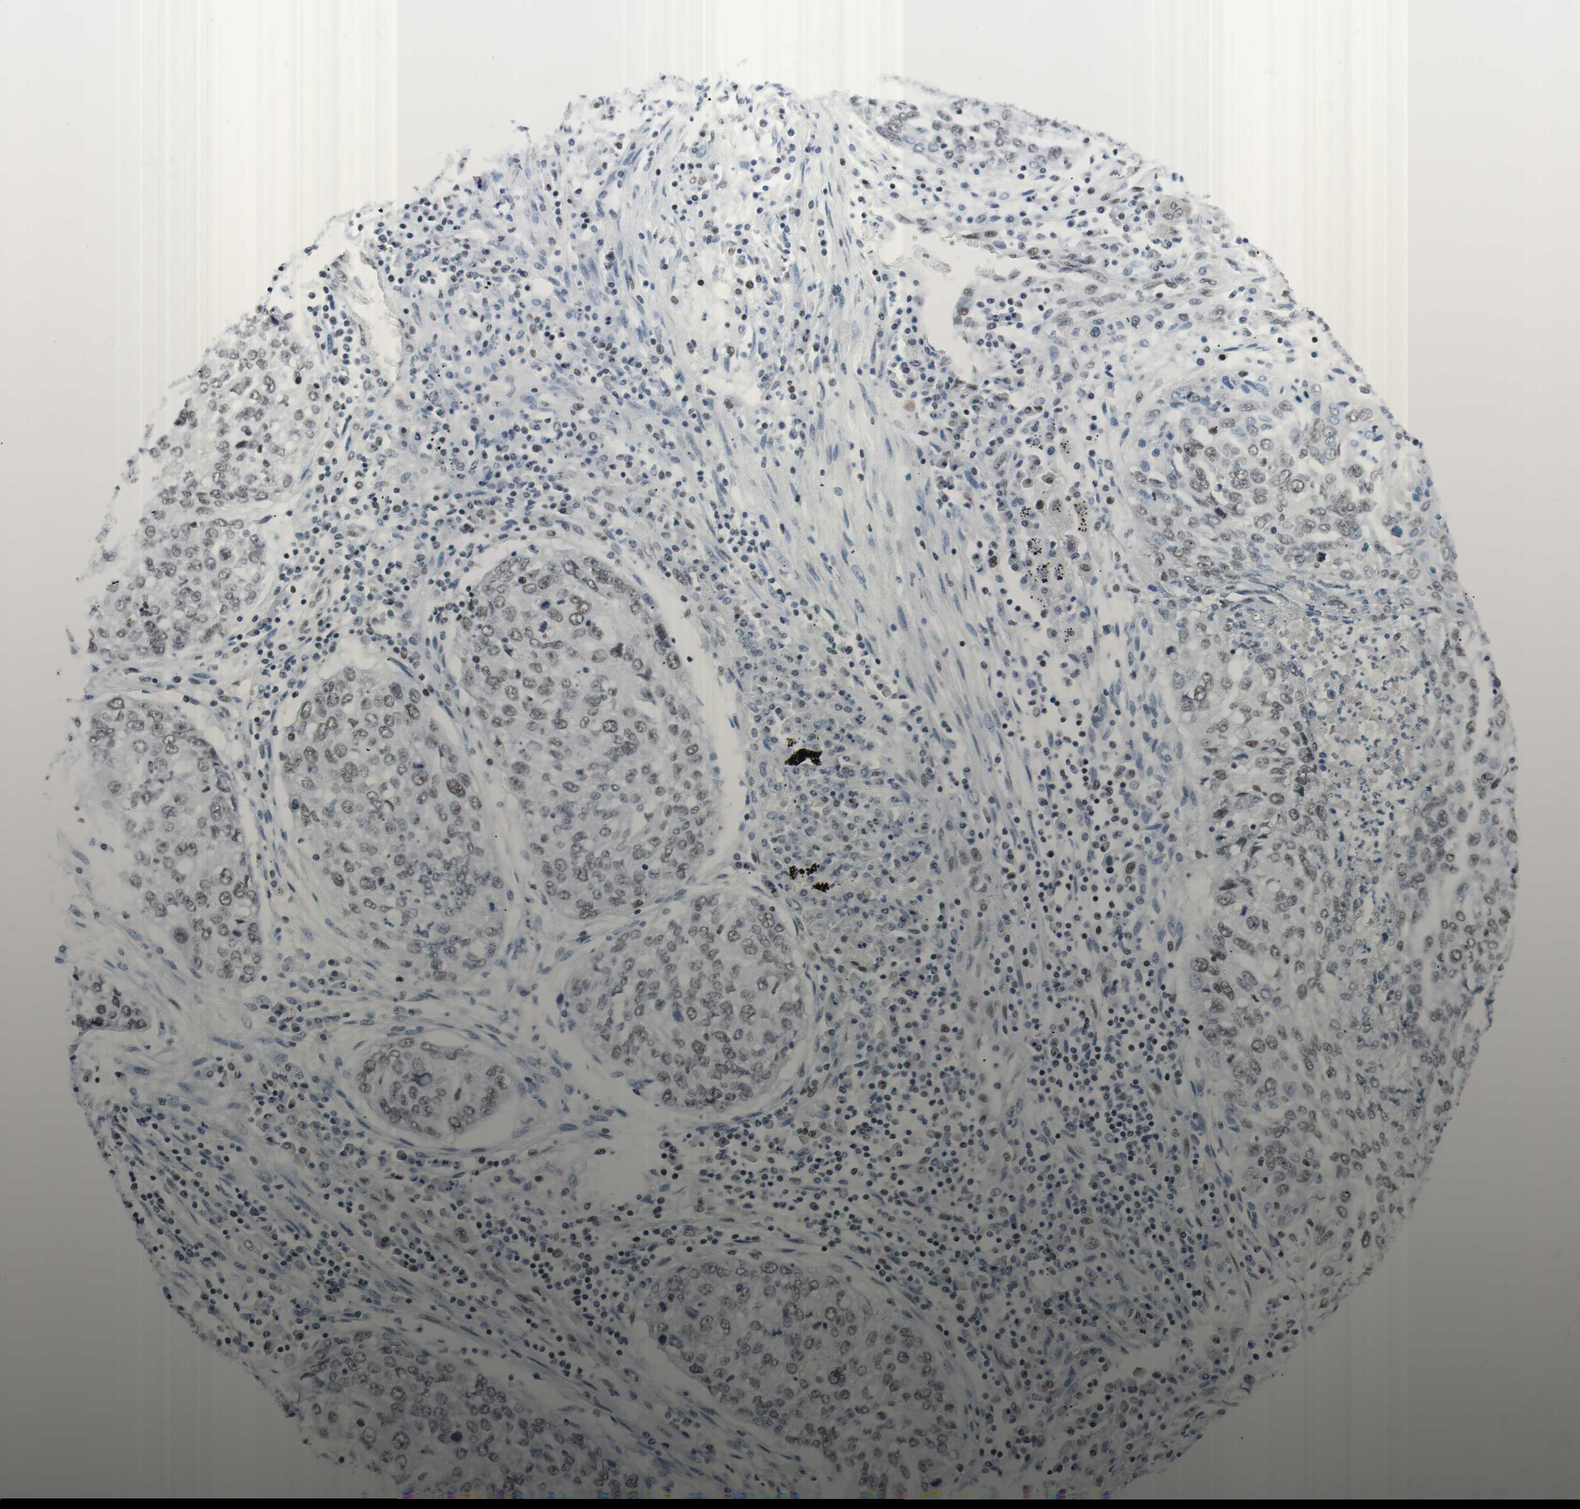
{"staining": {"intensity": "weak", "quantity": ">75%", "location": "nuclear"}, "tissue": "lung cancer", "cell_type": "Tumor cells", "image_type": "cancer", "snomed": [{"axis": "morphology", "description": "Squamous cell carcinoma, NOS"}, {"axis": "topography", "description": "Lung"}], "caption": "DAB (3,3'-diaminobenzidine) immunohistochemical staining of human lung cancer (squamous cell carcinoma) displays weak nuclear protein expression in approximately >75% of tumor cells.", "gene": "ARID1A", "patient": {"sex": "female", "age": 63}}